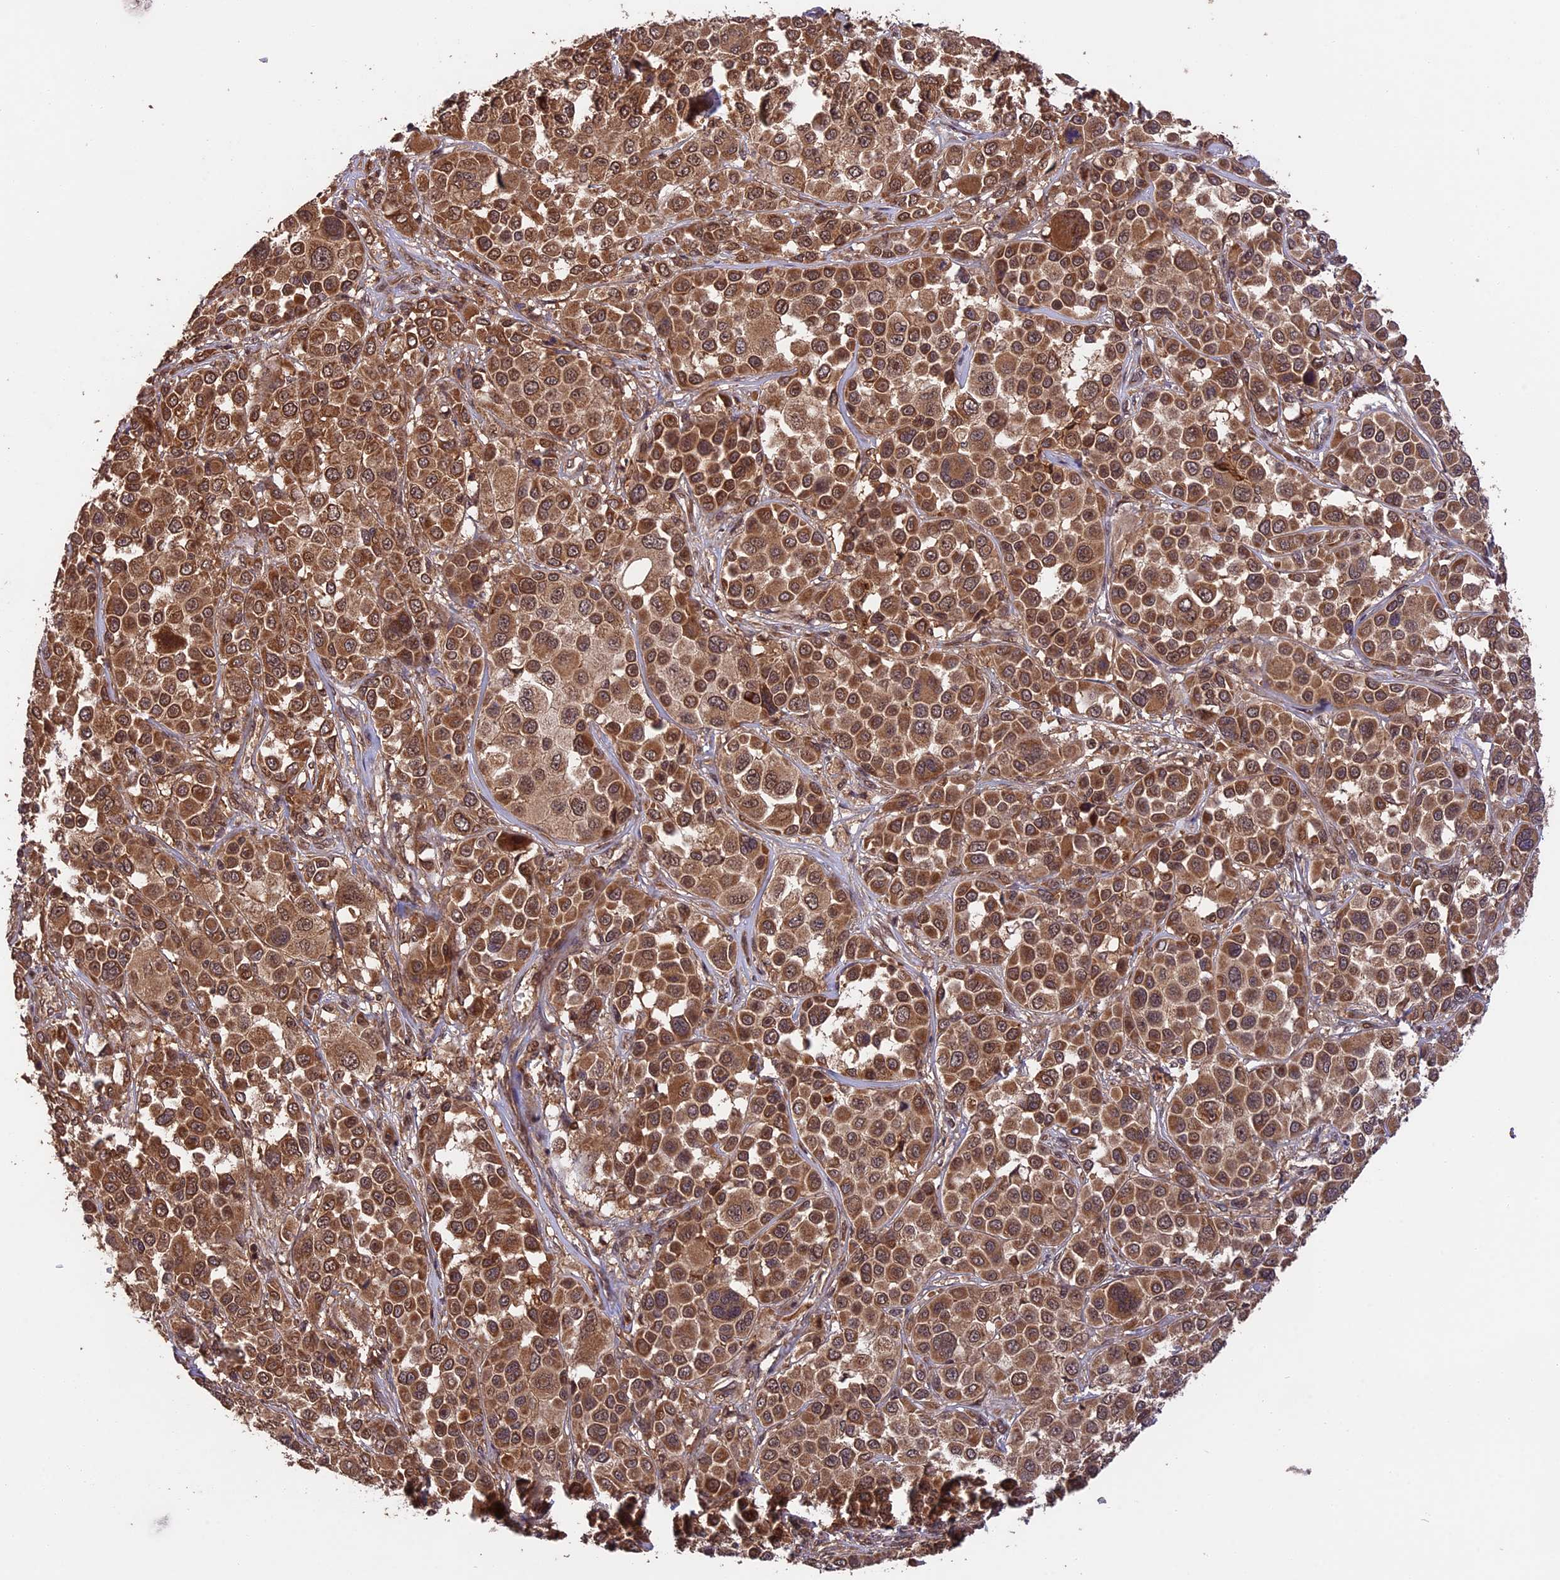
{"staining": {"intensity": "strong", "quantity": ">75%", "location": "cytoplasmic/membranous"}, "tissue": "melanoma", "cell_type": "Tumor cells", "image_type": "cancer", "snomed": [{"axis": "morphology", "description": "Malignant melanoma, NOS"}, {"axis": "topography", "description": "Skin of trunk"}], "caption": "Protein staining of melanoma tissue exhibits strong cytoplasmic/membranous staining in approximately >75% of tumor cells. (IHC, brightfield microscopy, high magnification).", "gene": "ESCO1", "patient": {"sex": "male", "age": 71}}